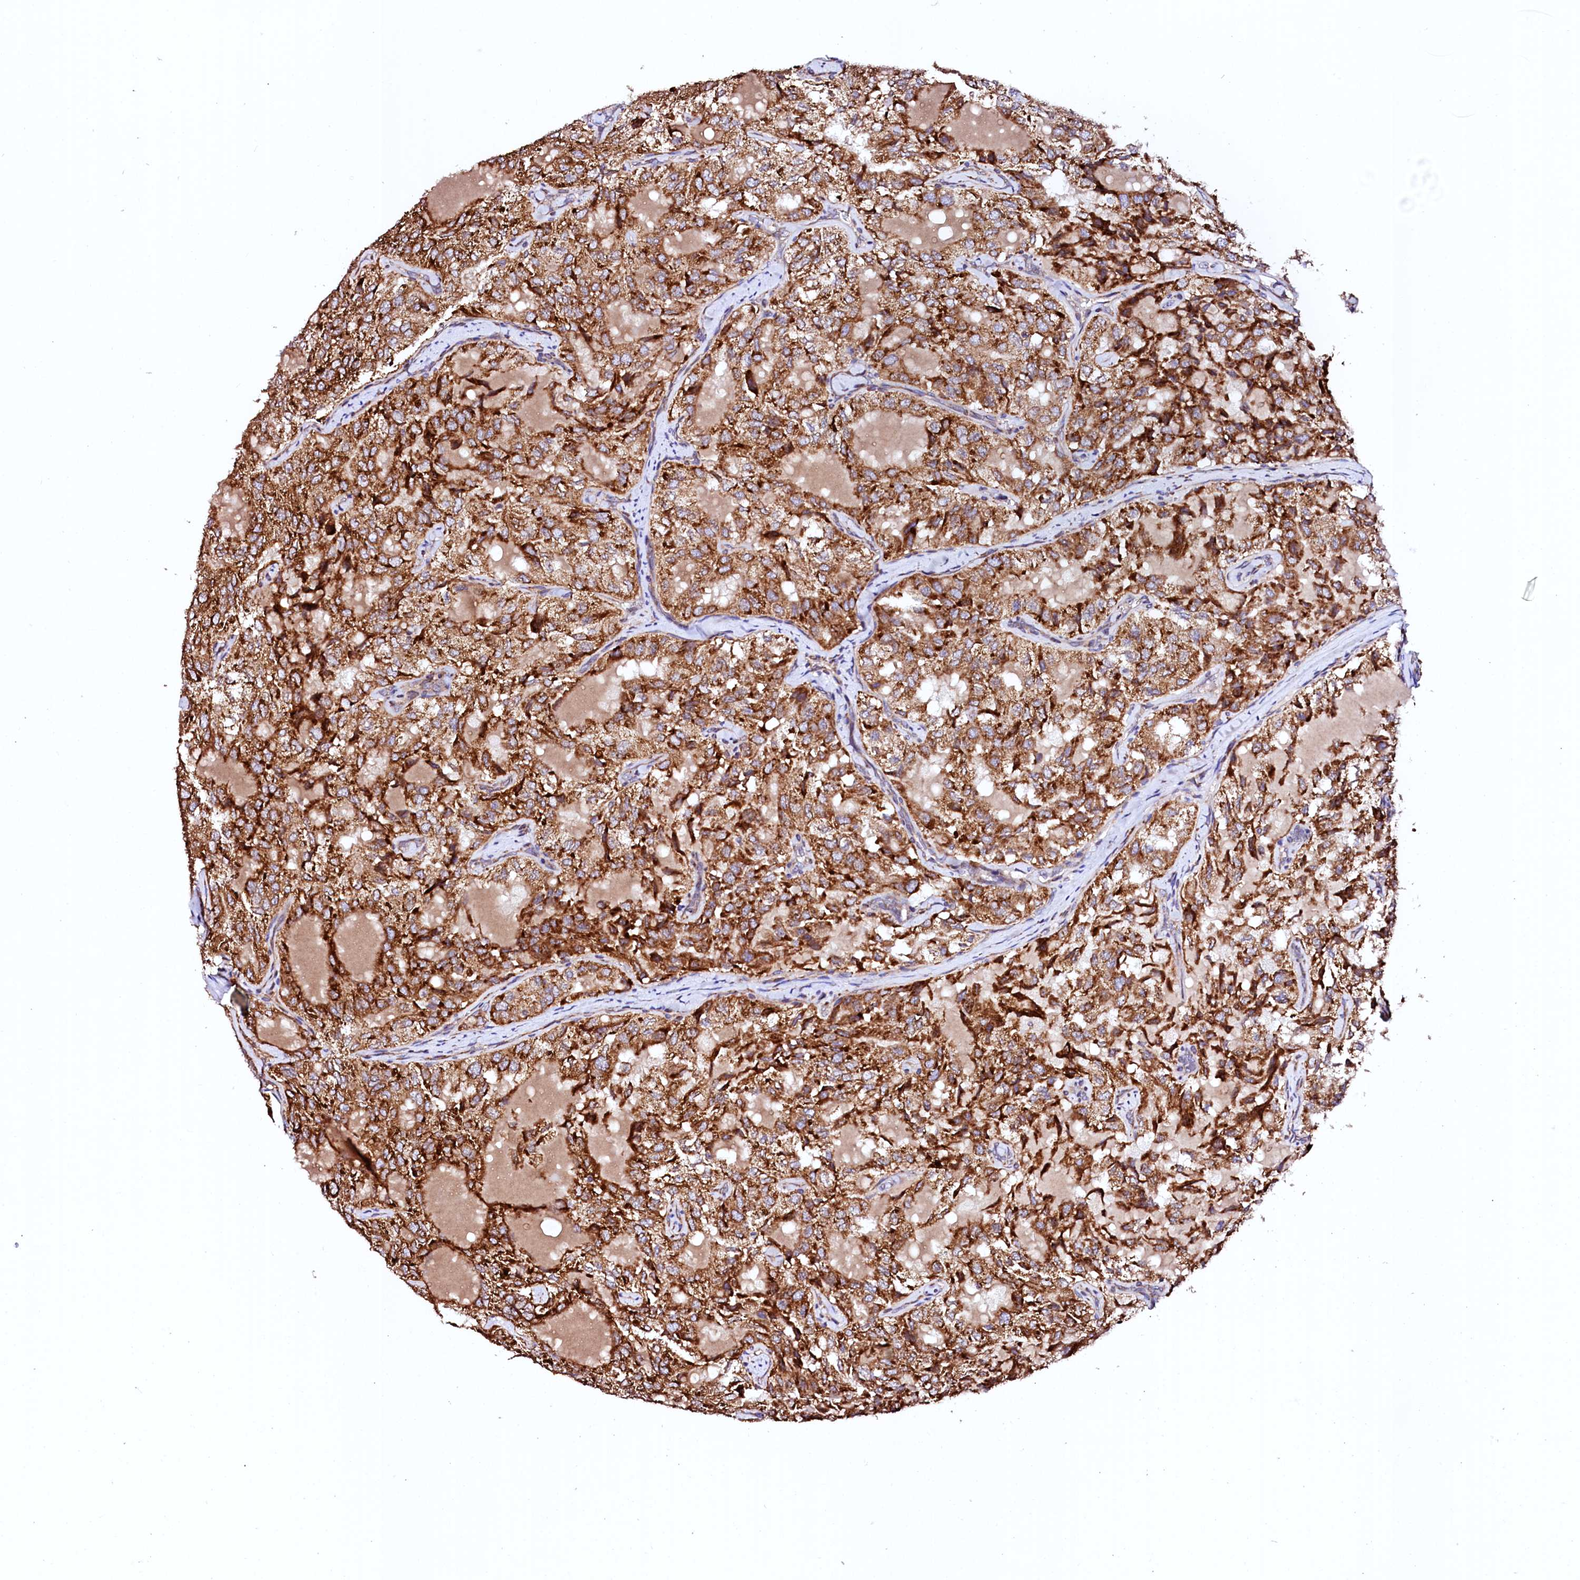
{"staining": {"intensity": "strong", "quantity": ">75%", "location": "cytoplasmic/membranous"}, "tissue": "thyroid cancer", "cell_type": "Tumor cells", "image_type": "cancer", "snomed": [{"axis": "morphology", "description": "Follicular adenoma carcinoma, NOS"}, {"axis": "topography", "description": "Thyroid gland"}], "caption": "The micrograph exhibits a brown stain indicating the presence of a protein in the cytoplasmic/membranous of tumor cells in thyroid cancer.", "gene": "UBE3C", "patient": {"sex": "male", "age": 75}}